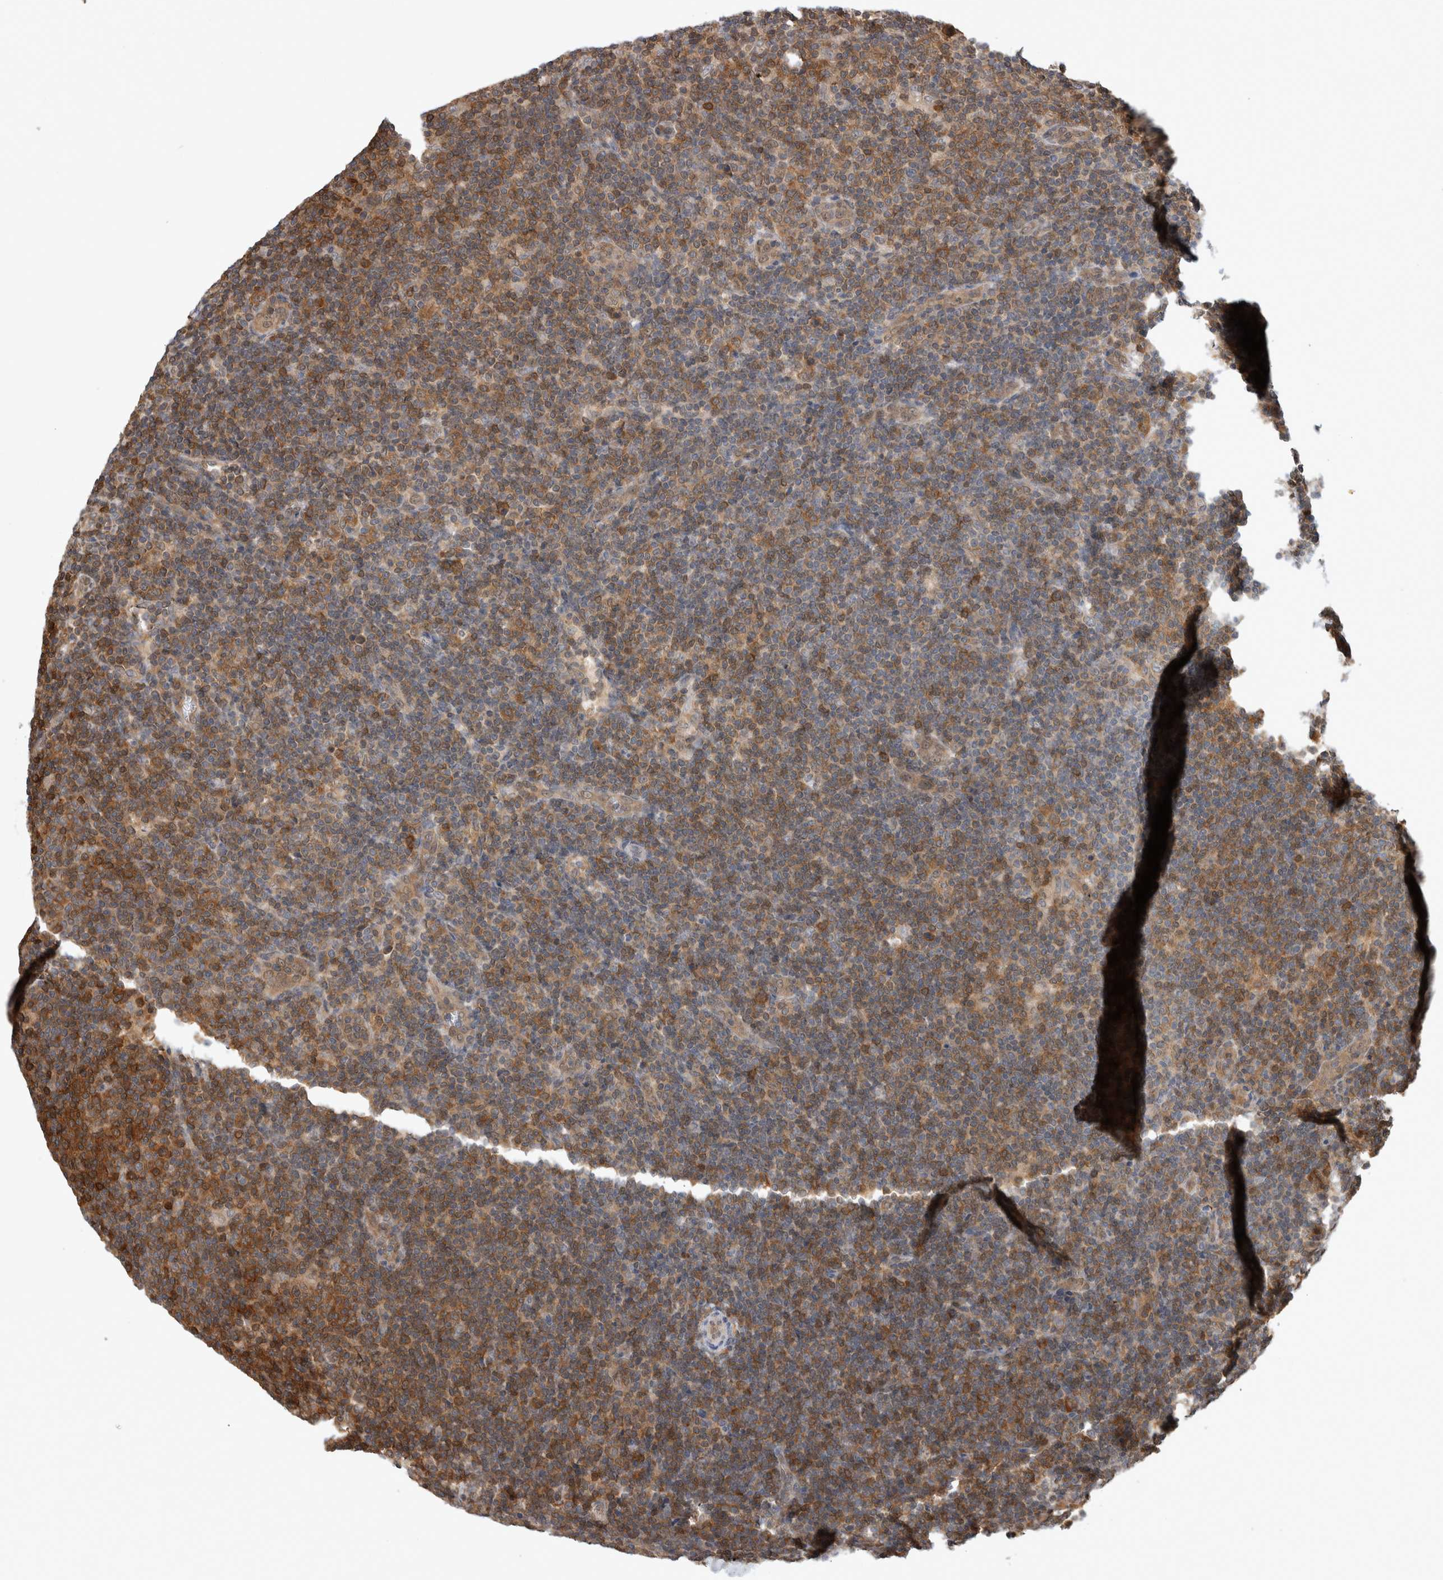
{"staining": {"intensity": "moderate", "quantity": ">75%", "location": "cytoplasmic/membranous"}, "tissue": "lymphoma", "cell_type": "Tumor cells", "image_type": "cancer", "snomed": [{"axis": "morphology", "description": "Hodgkin's disease, NOS"}, {"axis": "topography", "description": "Lymph node"}], "caption": "Human Hodgkin's disease stained for a protein (brown) exhibits moderate cytoplasmic/membranous positive staining in about >75% of tumor cells.", "gene": "ASTN2", "patient": {"sex": "female", "age": 57}}